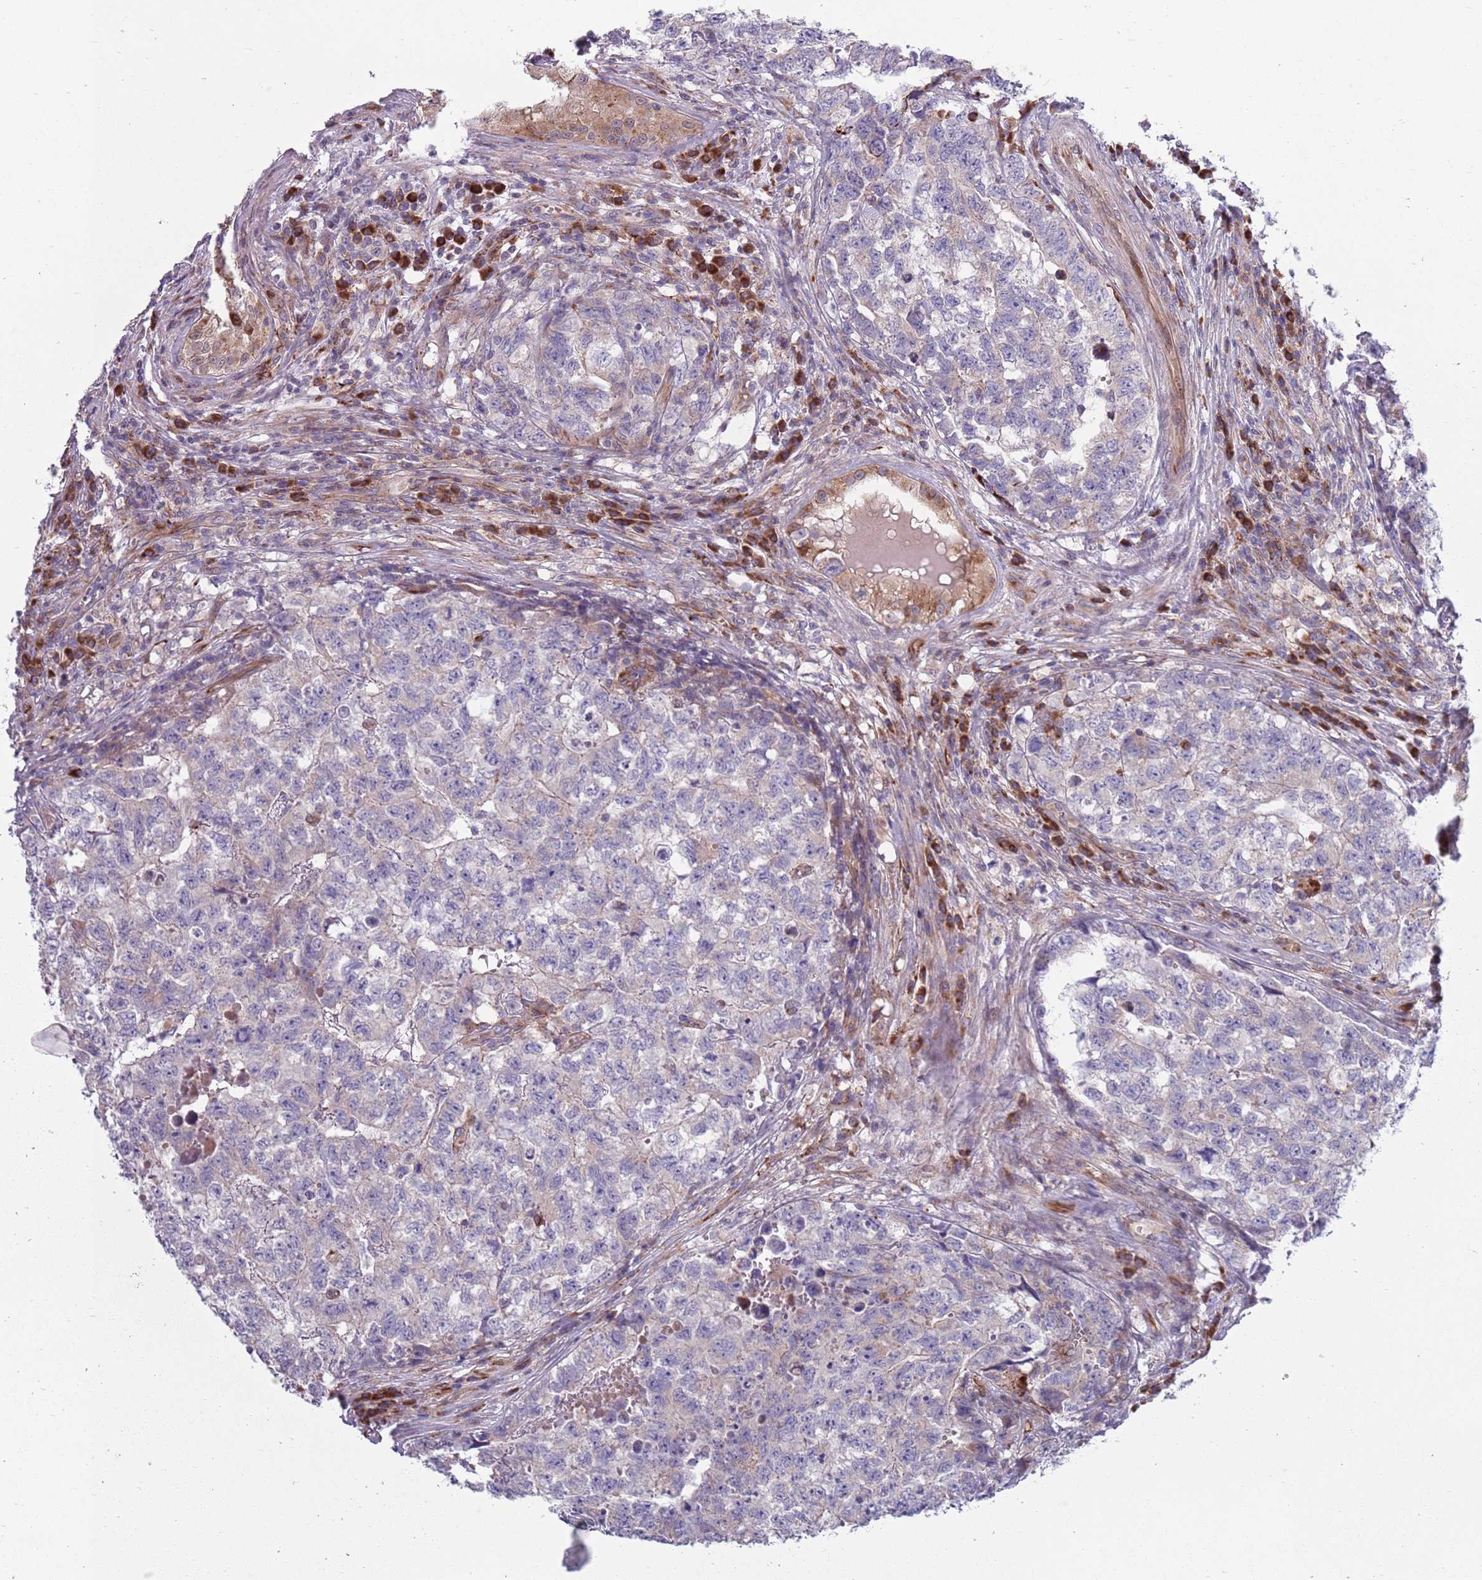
{"staining": {"intensity": "negative", "quantity": "none", "location": "none"}, "tissue": "testis cancer", "cell_type": "Tumor cells", "image_type": "cancer", "snomed": [{"axis": "morphology", "description": "Carcinoma, Embryonal, NOS"}, {"axis": "topography", "description": "Testis"}], "caption": "Immunohistochemistry of testis embryonal carcinoma exhibits no positivity in tumor cells.", "gene": "TYW1", "patient": {"sex": "male", "age": 31}}